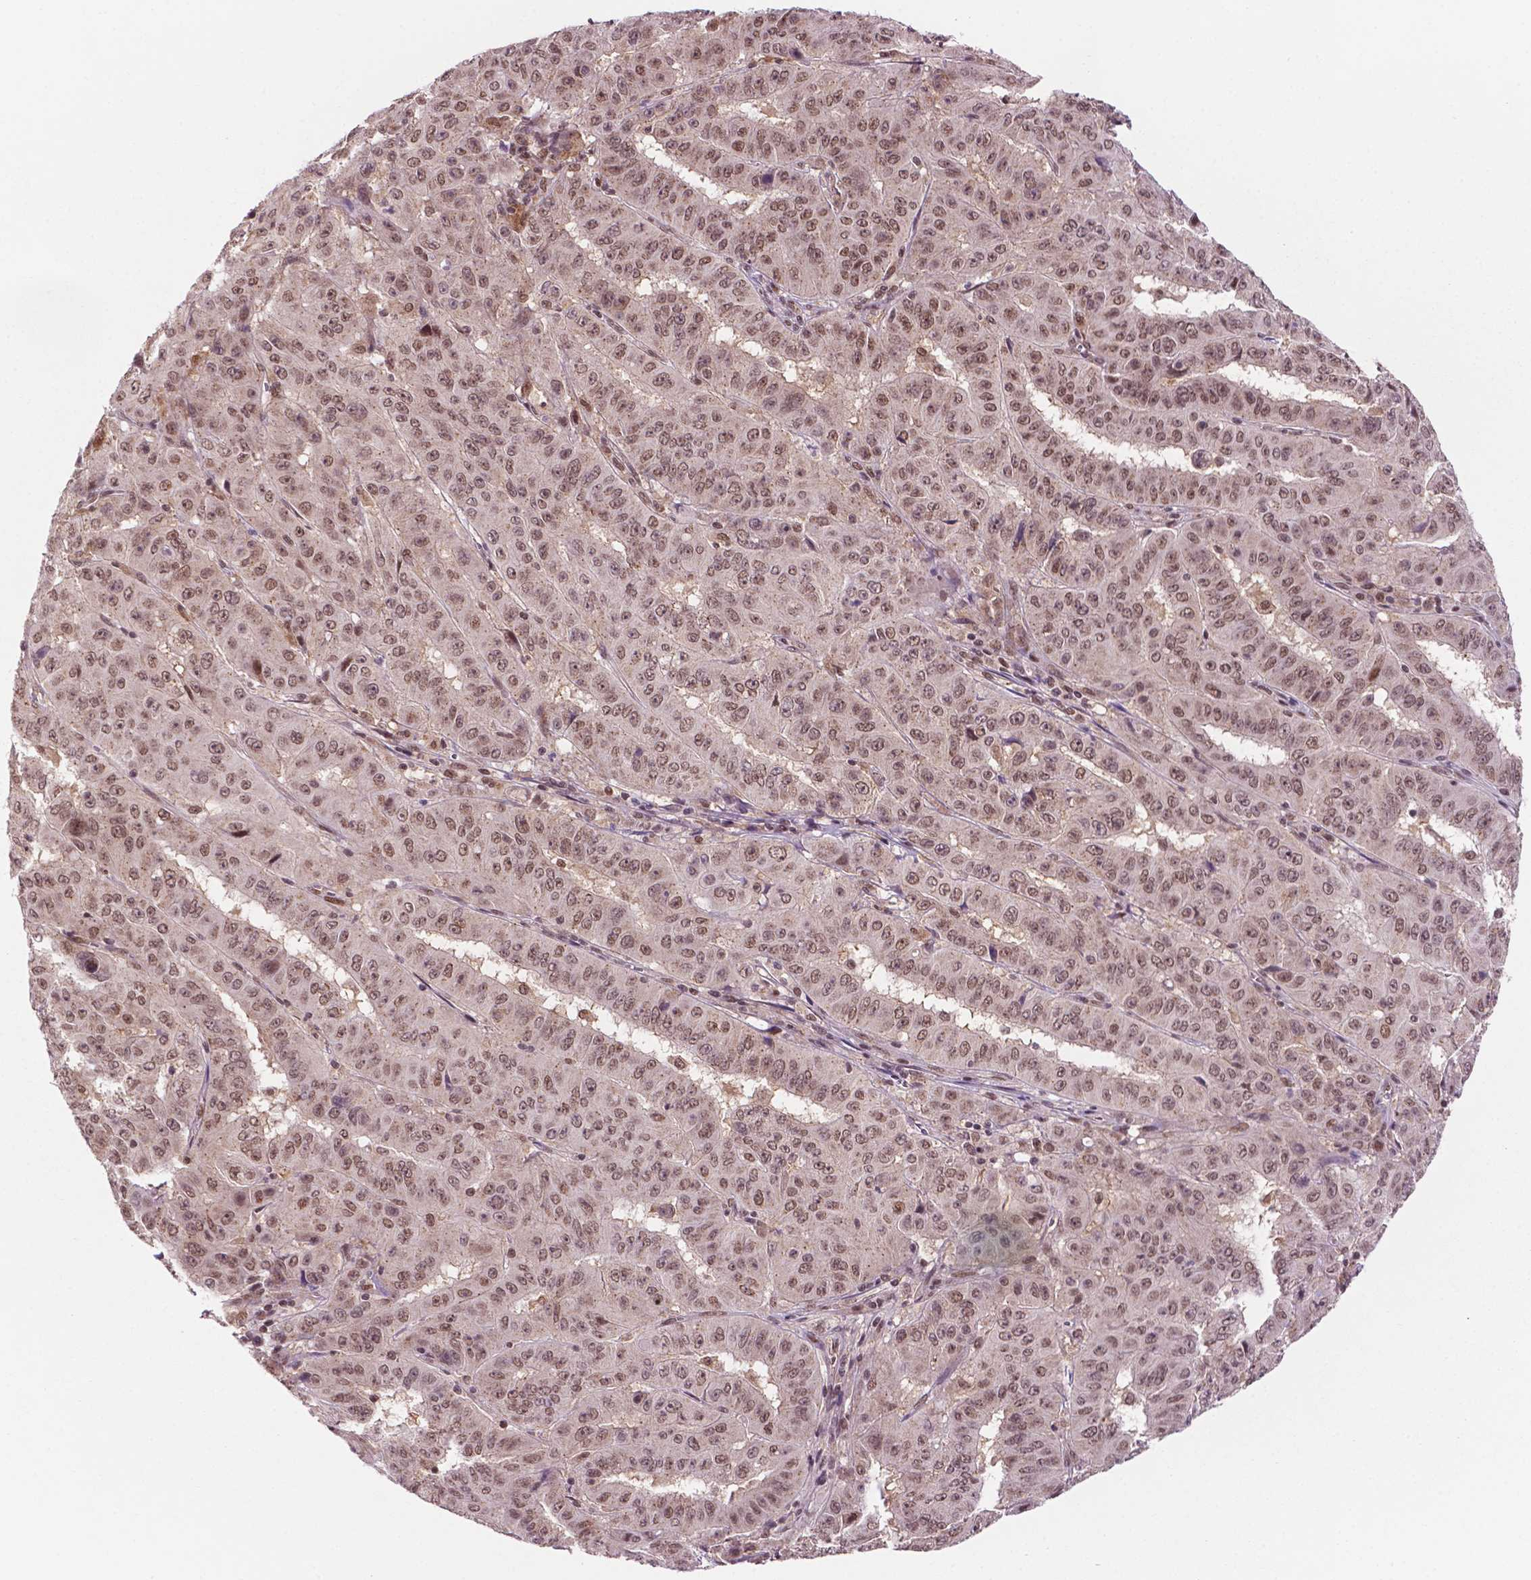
{"staining": {"intensity": "moderate", "quantity": ">75%", "location": "nuclear"}, "tissue": "pancreatic cancer", "cell_type": "Tumor cells", "image_type": "cancer", "snomed": [{"axis": "morphology", "description": "Adenocarcinoma, NOS"}, {"axis": "topography", "description": "Pancreas"}], "caption": "A high-resolution histopathology image shows immunohistochemistry staining of pancreatic cancer, which displays moderate nuclear staining in approximately >75% of tumor cells.", "gene": "PER2", "patient": {"sex": "male", "age": 63}}